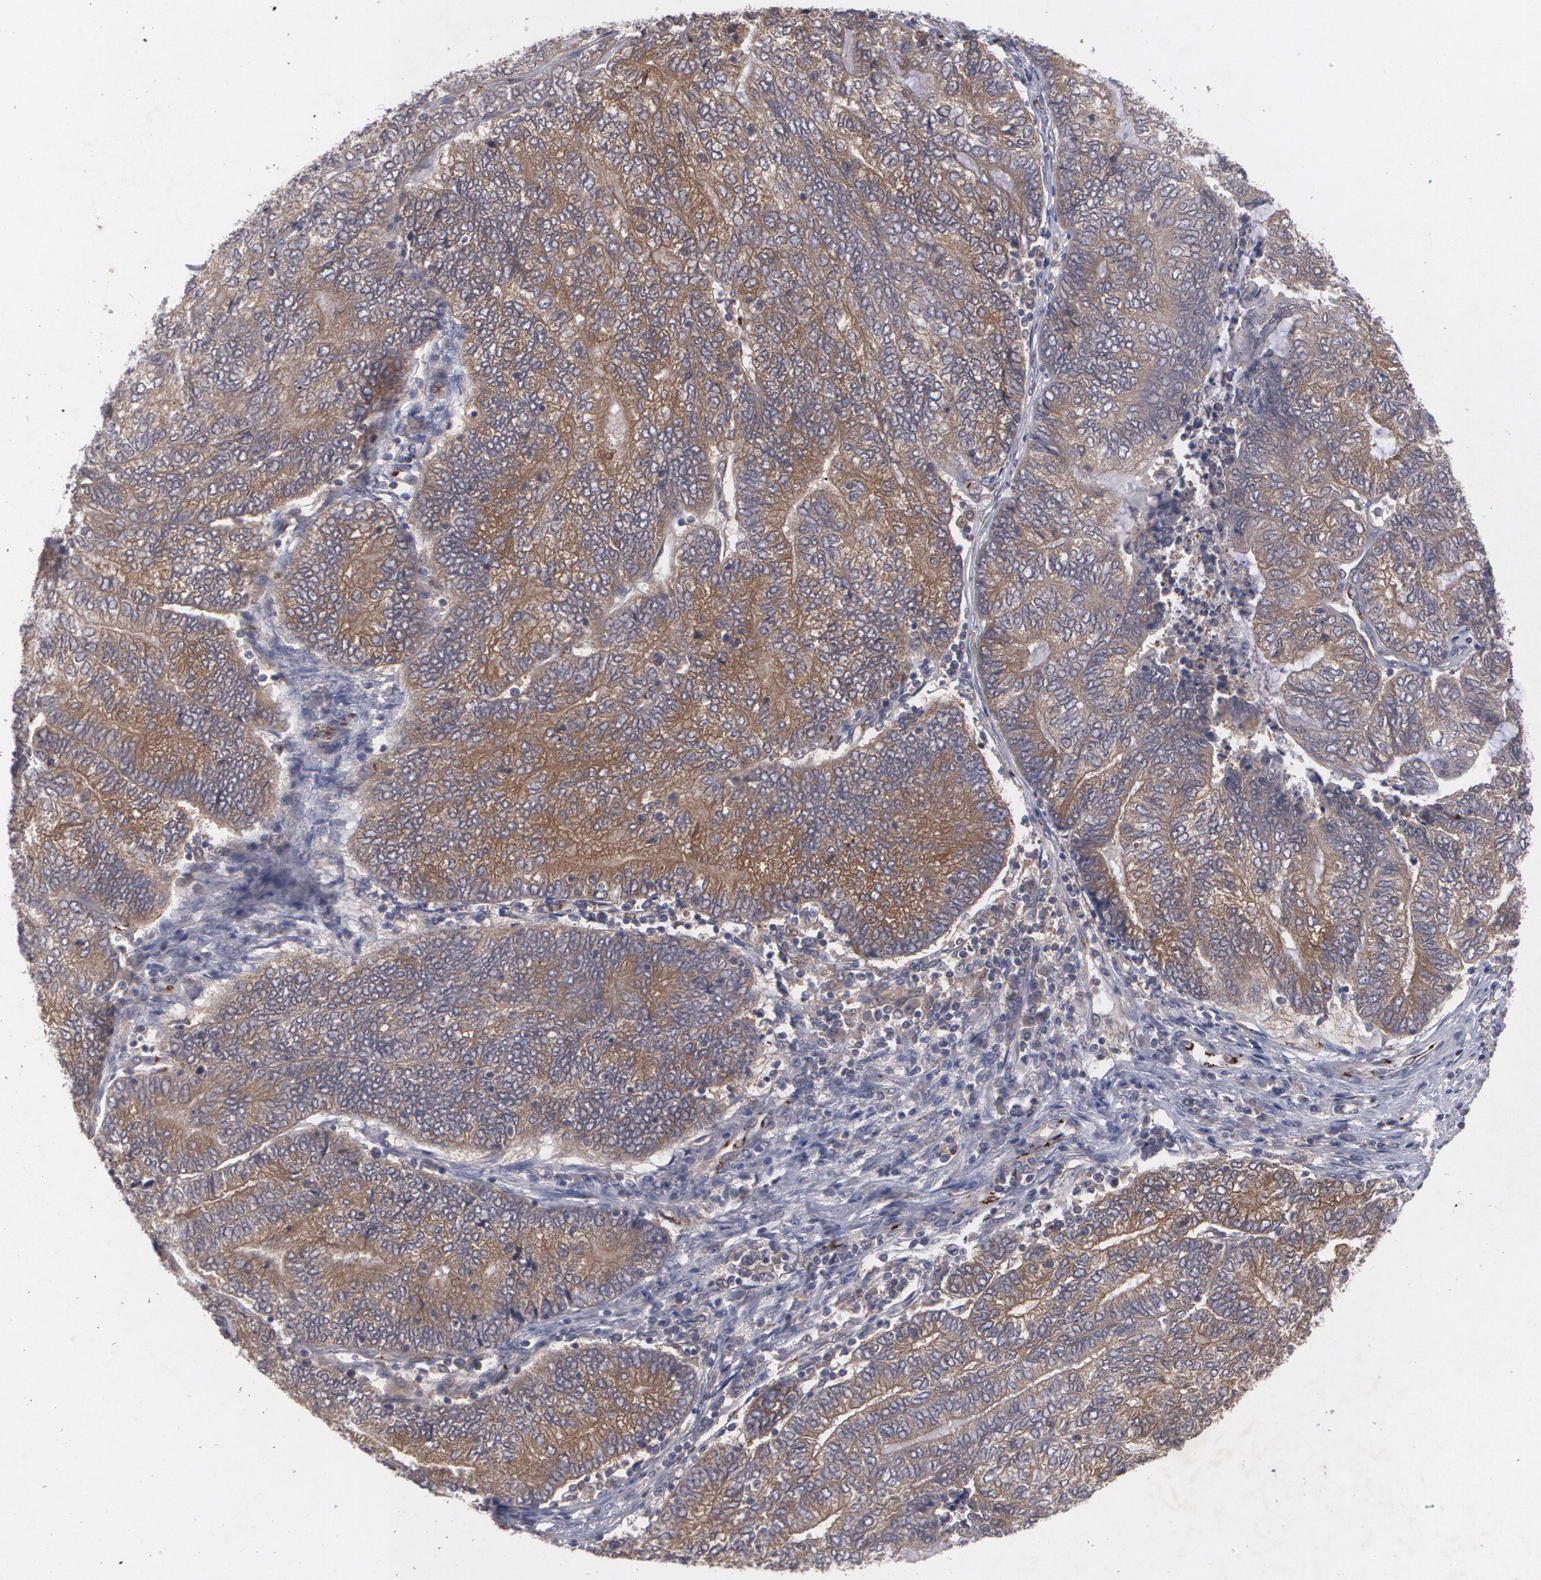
{"staining": {"intensity": "moderate", "quantity": ">75%", "location": "cytoplasmic/membranous"}, "tissue": "endometrial cancer", "cell_type": "Tumor cells", "image_type": "cancer", "snomed": [{"axis": "morphology", "description": "Adenocarcinoma, NOS"}, {"axis": "topography", "description": "Uterus"}, {"axis": "topography", "description": "Endometrium"}], "caption": "An image showing moderate cytoplasmic/membranous expression in about >75% of tumor cells in adenocarcinoma (endometrial), as visualized by brown immunohistochemical staining.", "gene": "HTT", "patient": {"sex": "female", "age": 70}}